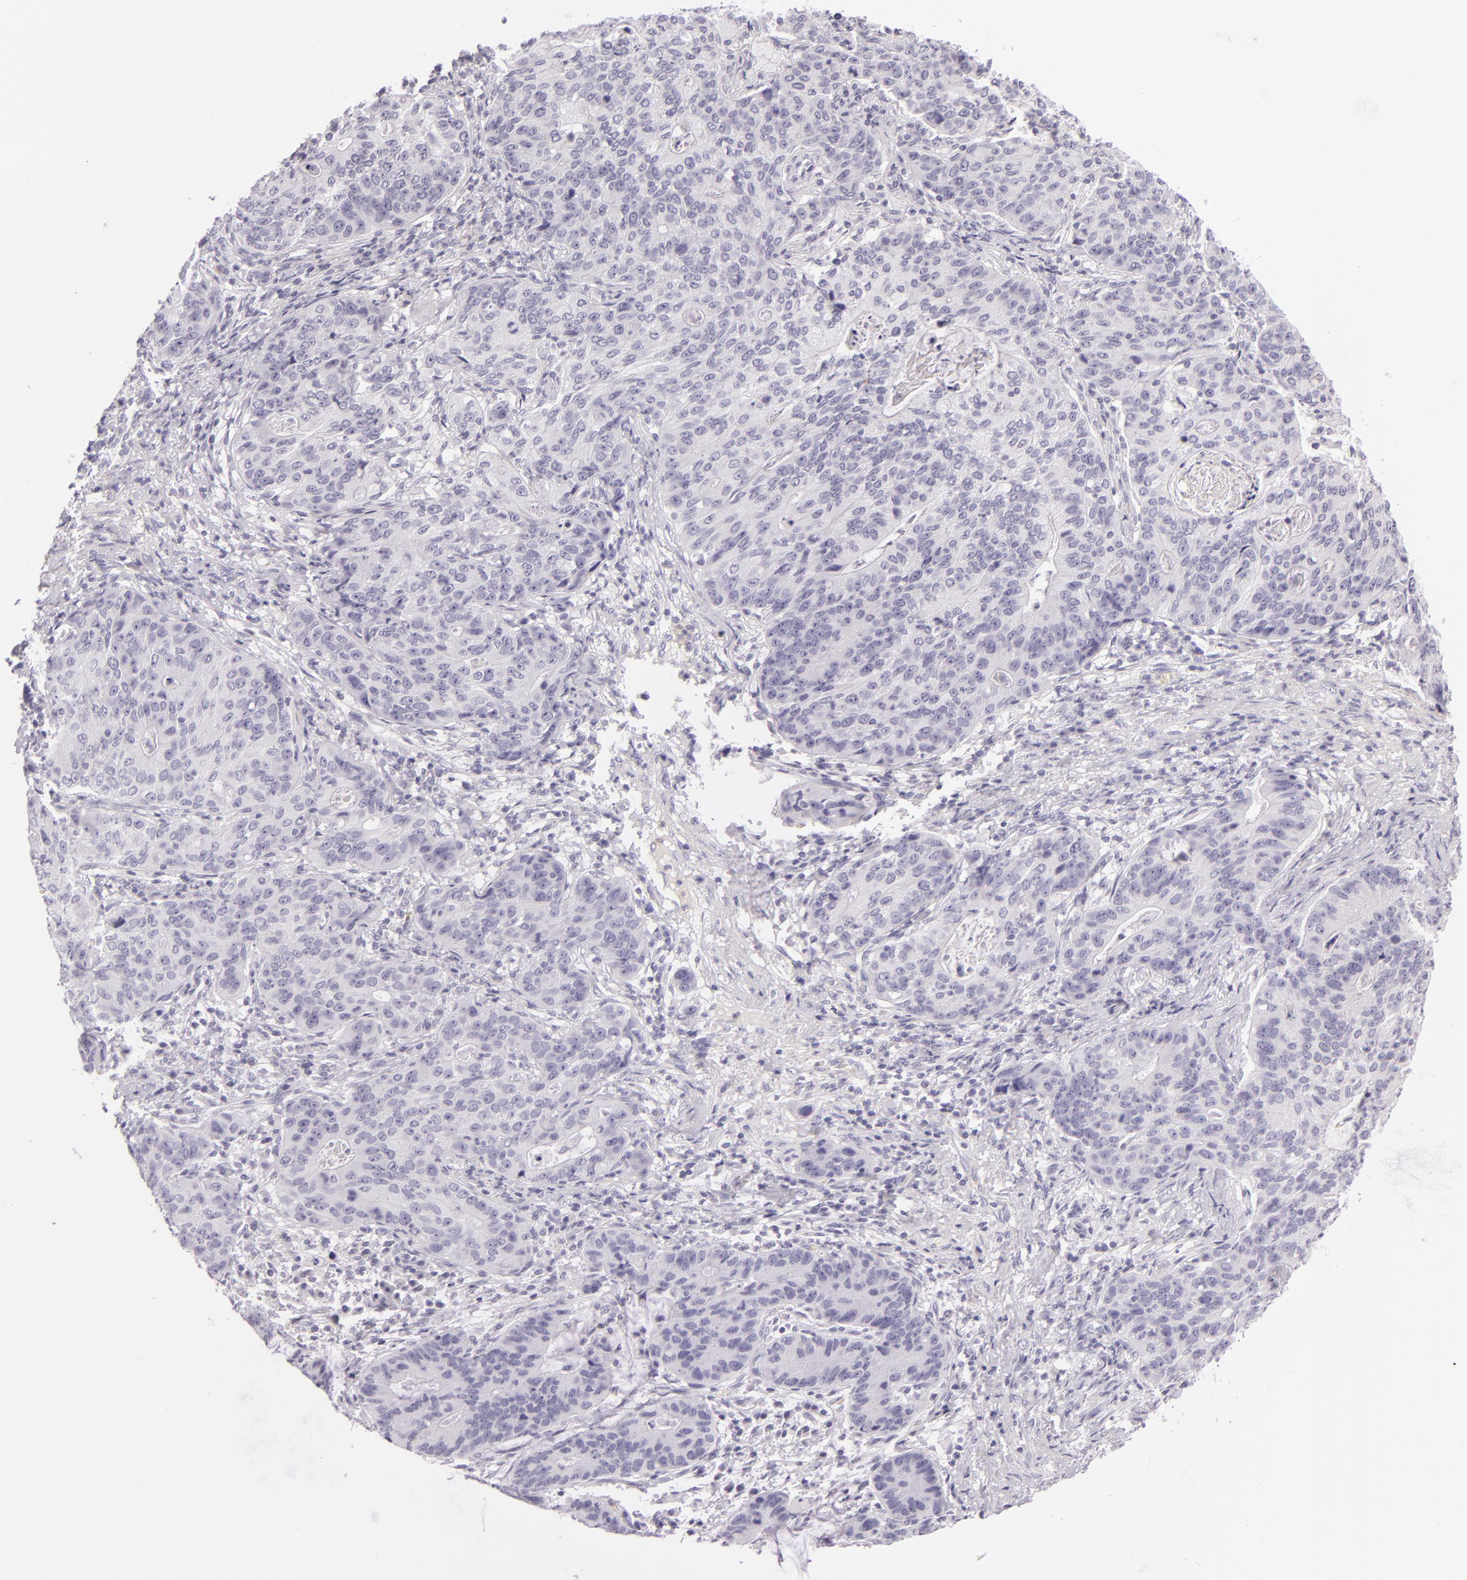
{"staining": {"intensity": "negative", "quantity": "none", "location": "none"}, "tissue": "stomach cancer", "cell_type": "Tumor cells", "image_type": "cancer", "snomed": [{"axis": "morphology", "description": "Adenocarcinoma, NOS"}, {"axis": "topography", "description": "Esophagus"}, {"axis": "topography", "description": "Stomach"}], "caption": "DAB (3,3'-diaminobenzidine) immunohistochemical staining of stomach adenocarcinoma exhibits no significant staining in tumor cells. Brightfield microscopy of IHC stained with DAB (3,3'-diaminobenzidine) (brown) and hematoxylin (blue), captured at high magnification.", "gene": "CBS", "patient": {"sex": "male", "age": 74}}